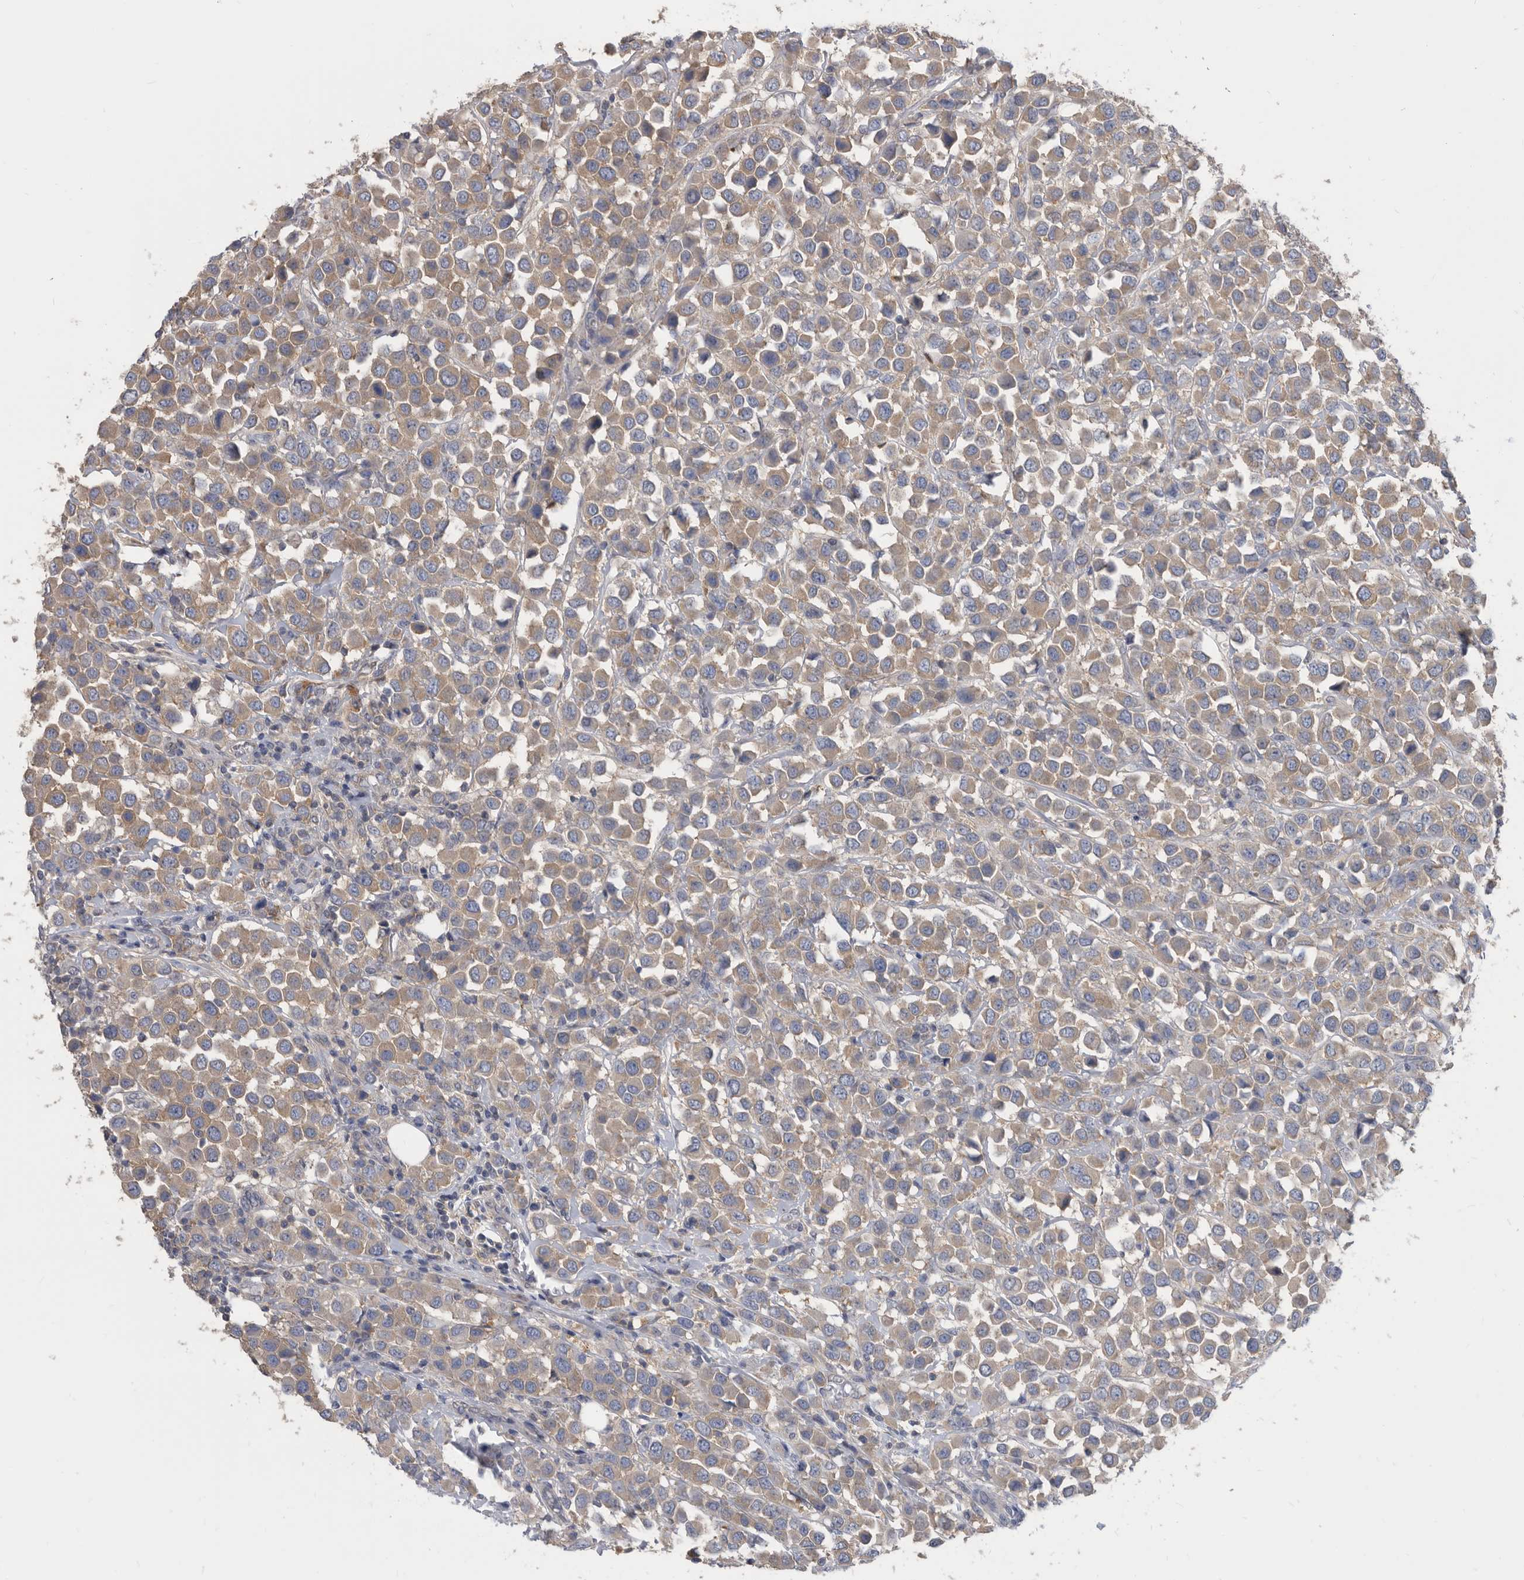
{"staining": {"intensity": "weak", "quantity": ">75%", "location": "cytoplasmic/membranous"}, "tissue": "breast cancer", "cell_type": "Tumor cells", "image_type": "cancer", "snomed": [{"axis": "morphology", "description": "Duct carcinoma"}, {"axis": "topography", "description": "Breast"}], "caption": "IHC (DAB) staining of human breast invasive ductal carcinoma exhibits weak cytoplasmic/membranous protein positivity in approximately >75% of tumor cells.", "gene": "CCT4", "patient": {"sex": "female", "age": 61}}